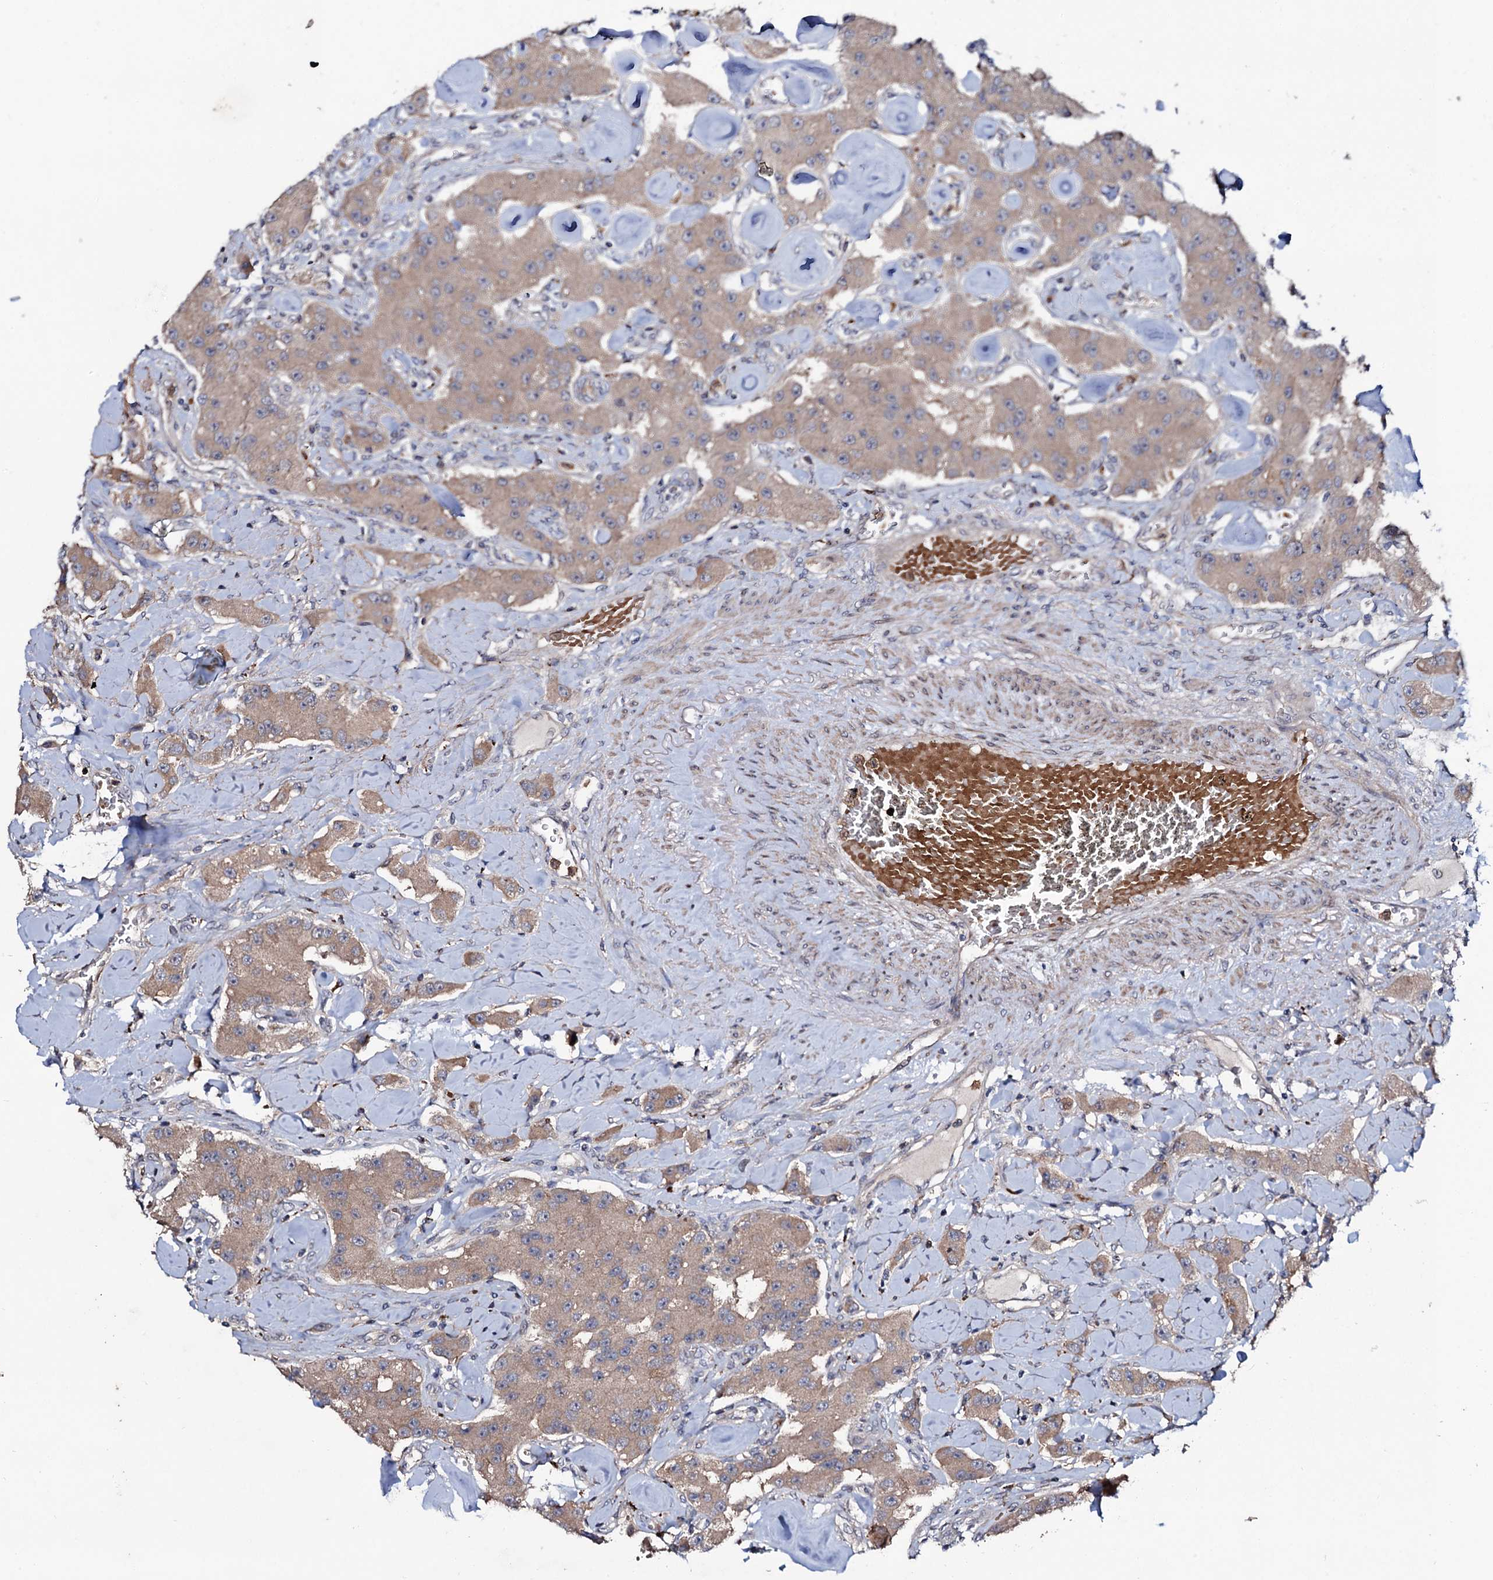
{"staining": {"intensity": "weak", "quantity": ">75%", "location": "cytoplasmic/membranous"}, "tissue": "carcinoid", "cell_type": "Tumor cells", "image_type": "cancer", "snomed": [{"axis": "morphology", "description": "Carcinoid, malignant, NOS"}, {"axis": "topography", "description": "Pancreas"}], "caption": "This image reveals immunohistochemistry (IHC) staining of carcinoid (malignant), with low weak cytoplasmic/membranous staining in approximately >75% of tumor cells.", "gene": "COG6", "patient": {"sex": "male", "age": 41}}